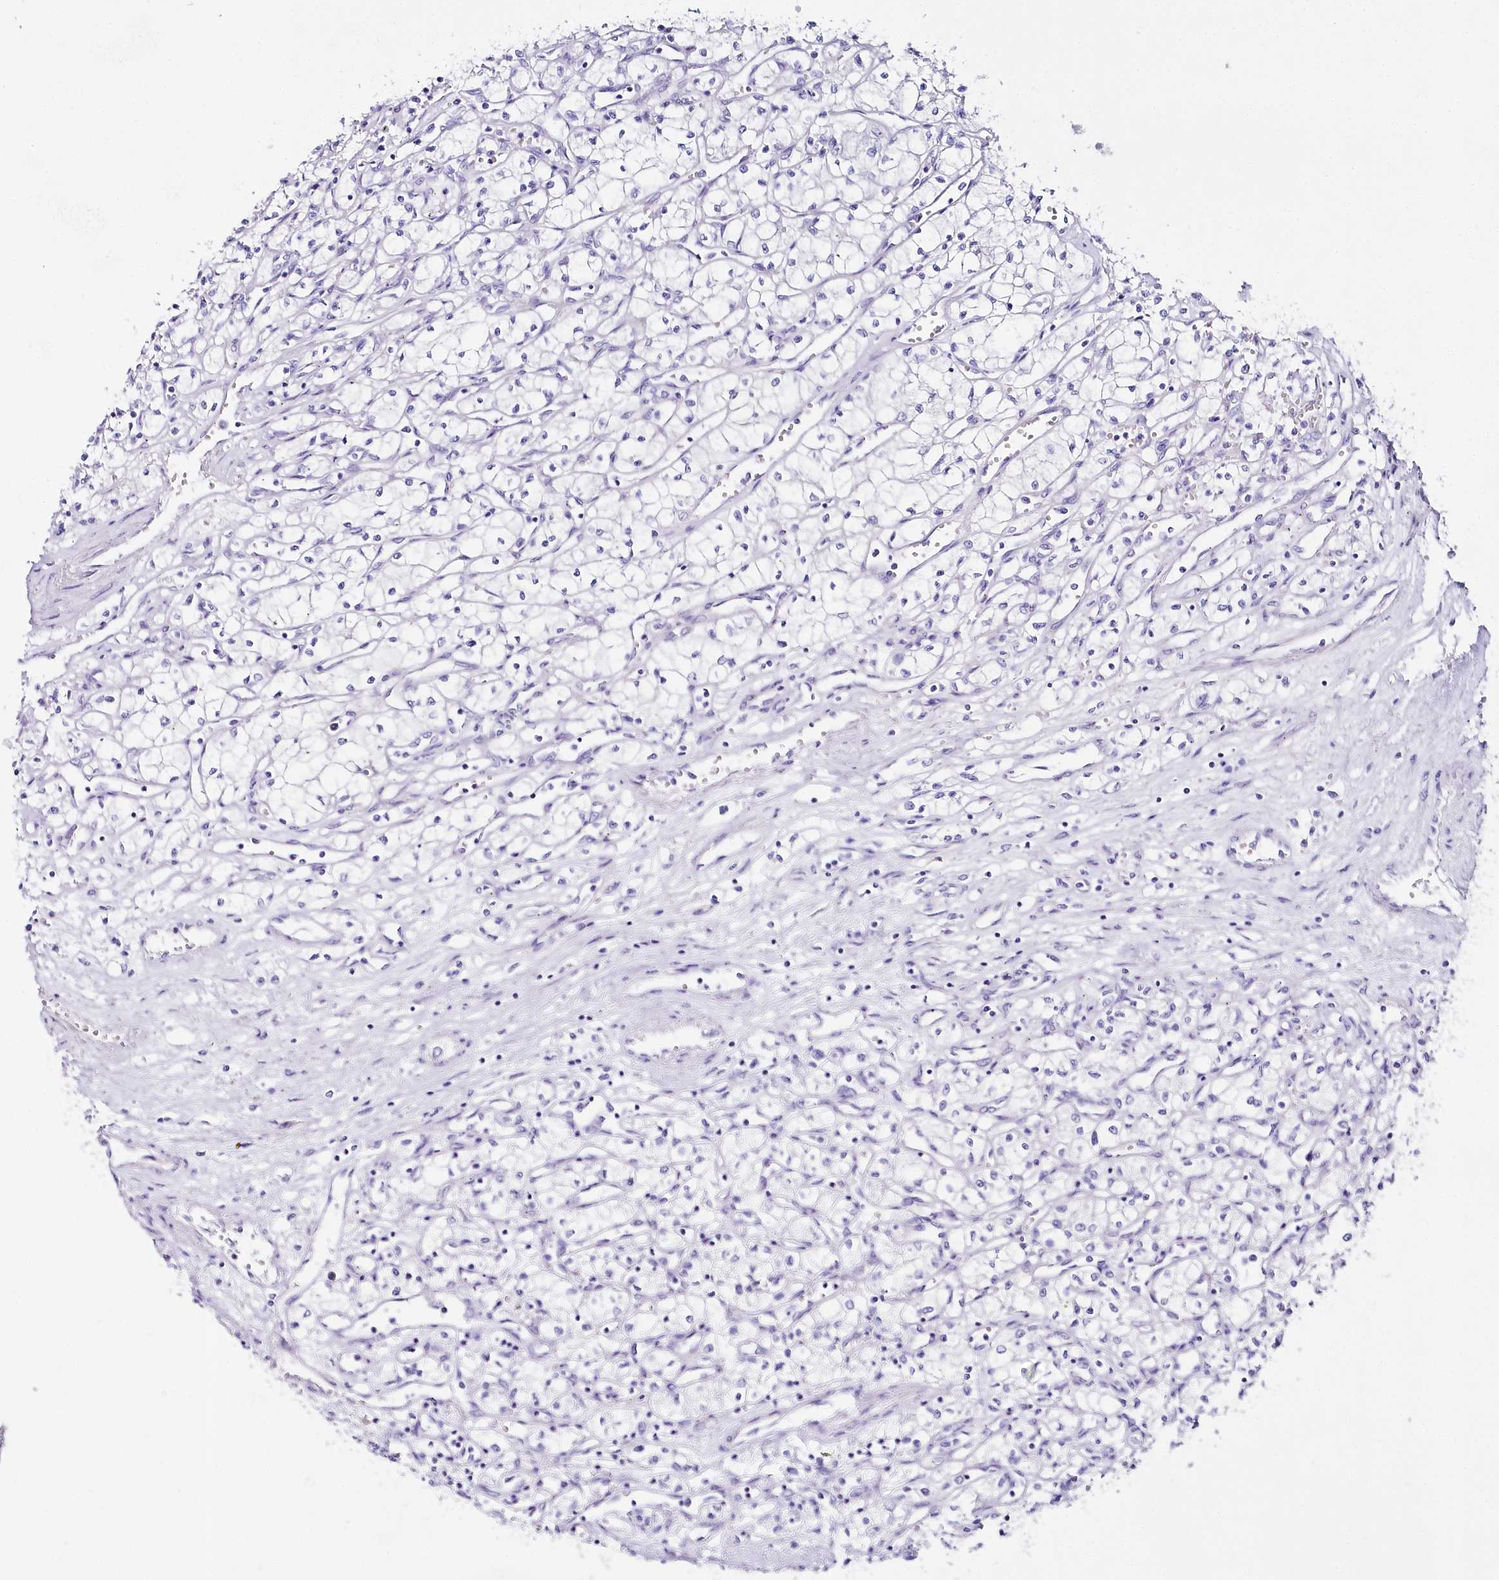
{"staining": {"intensity": "negative", "quantity": "none", "location": "none"}, "tissue": "renal cancer", "cell_type": "Tumor cells", "image_type": "cancer", "snomed": [{"axis": "morphology", "description": "Adenocarcinoma, NOS"}, {"axis": "topography", "description": "Kidney"}], "caption": "The photomicrograph displays no significant positivity in tumor cells of adenocarcinoma (renal).", "gene": "CSN3", "patient": {"sex": "male", "age": 59}}